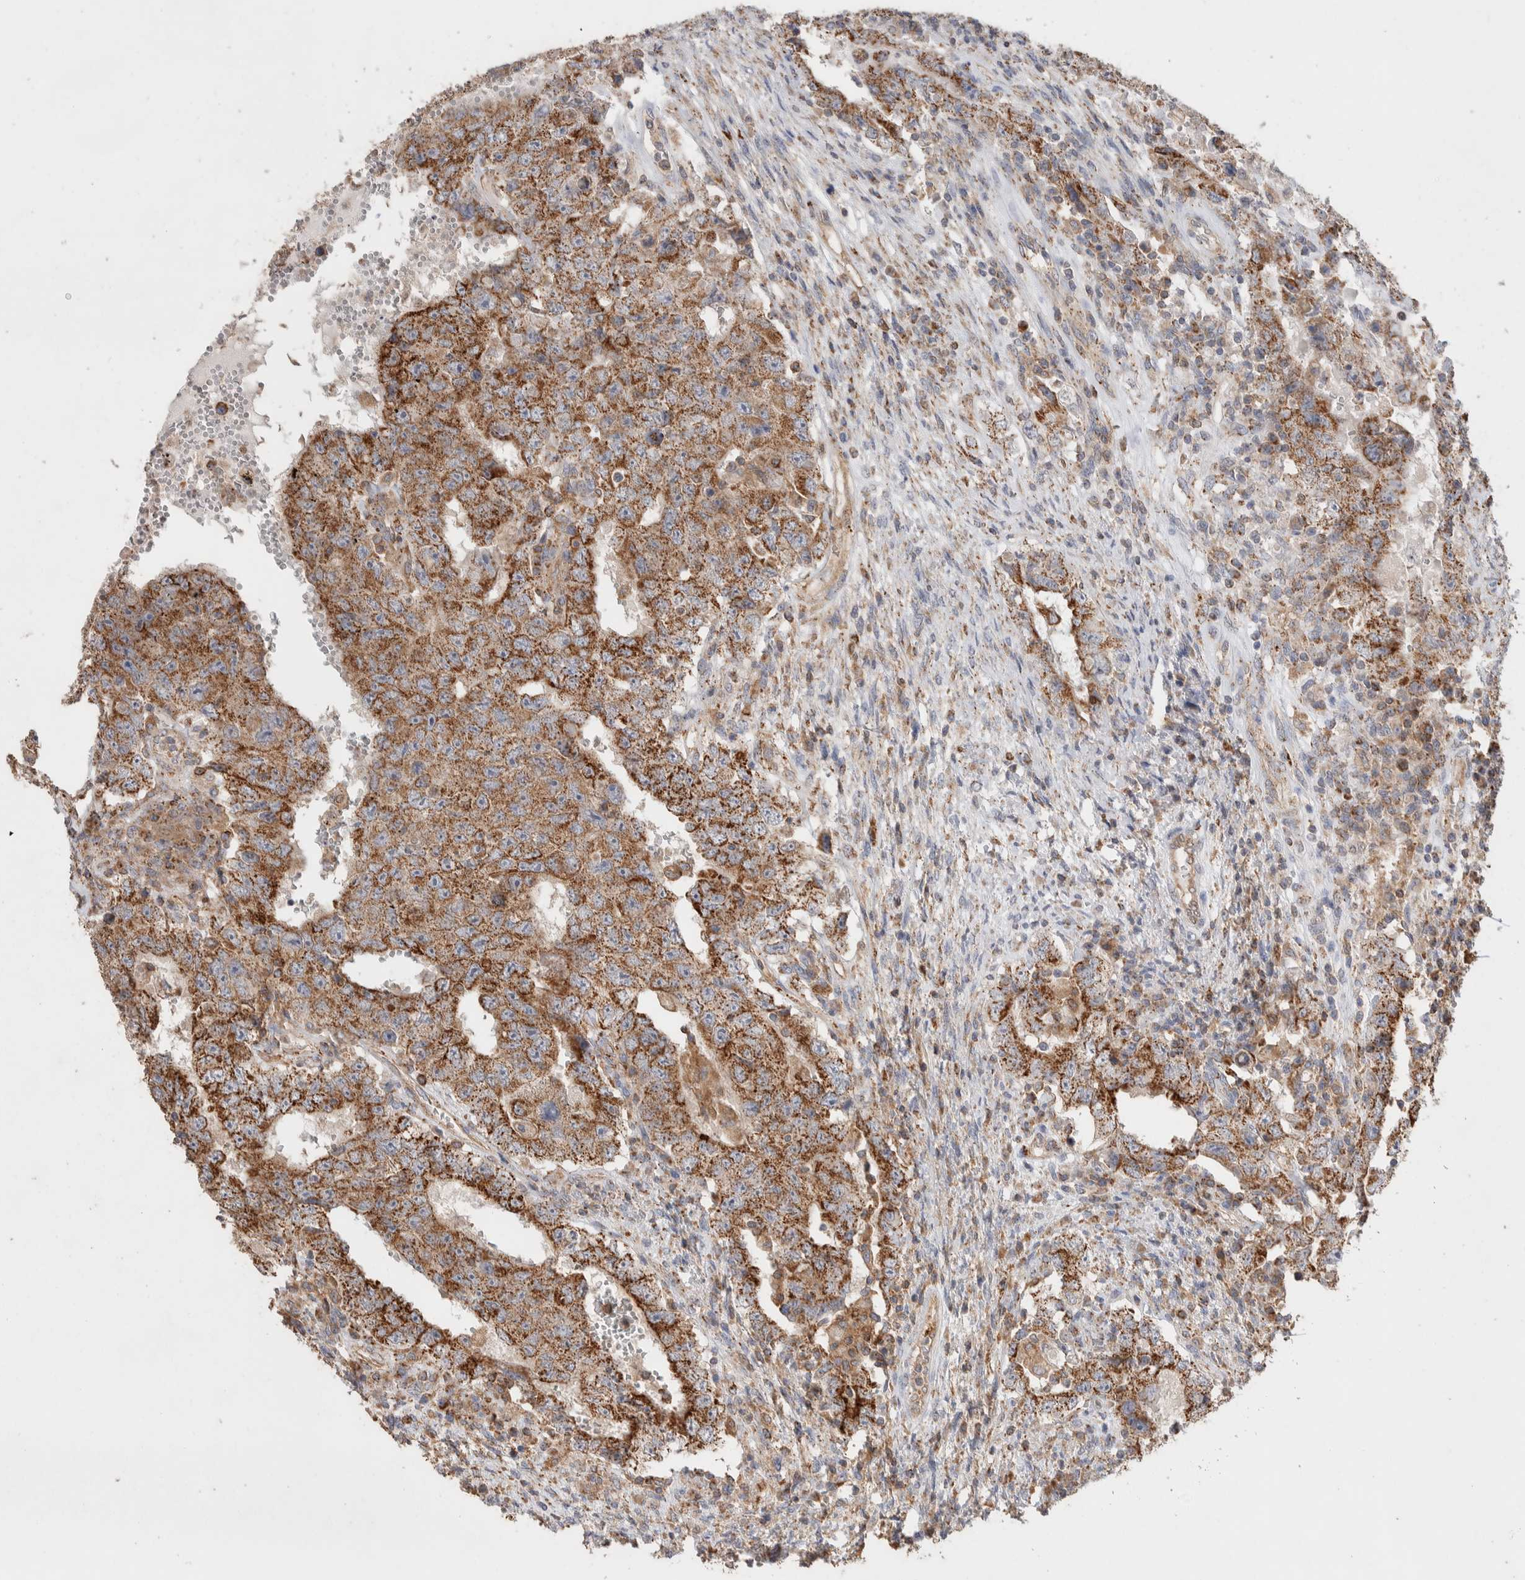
{"staining": {"intensity": "strong", "quantity": ">75%", "location": "cytoplasmic/membranous"}, "tissue": "testis cancer", "cell_type": "Tumor cells", "image_type": "cancer", "snomed": [{"axis": "morphology", "description": "Carcinoma, Embryonal, NOS"}, {"axis": "topography", "description": "Testis"}], "caption": "Immunohistochemistry (DAB (3,3'-diaminobenzidine)) staining of testis cancer (embryonal carcinoma) shows strong cytoplasmic/membranous protein staining in approximately >75% of tumor cells.", "gene": "DEPTOR", "patient": {"sex": "male", "age": 26}}